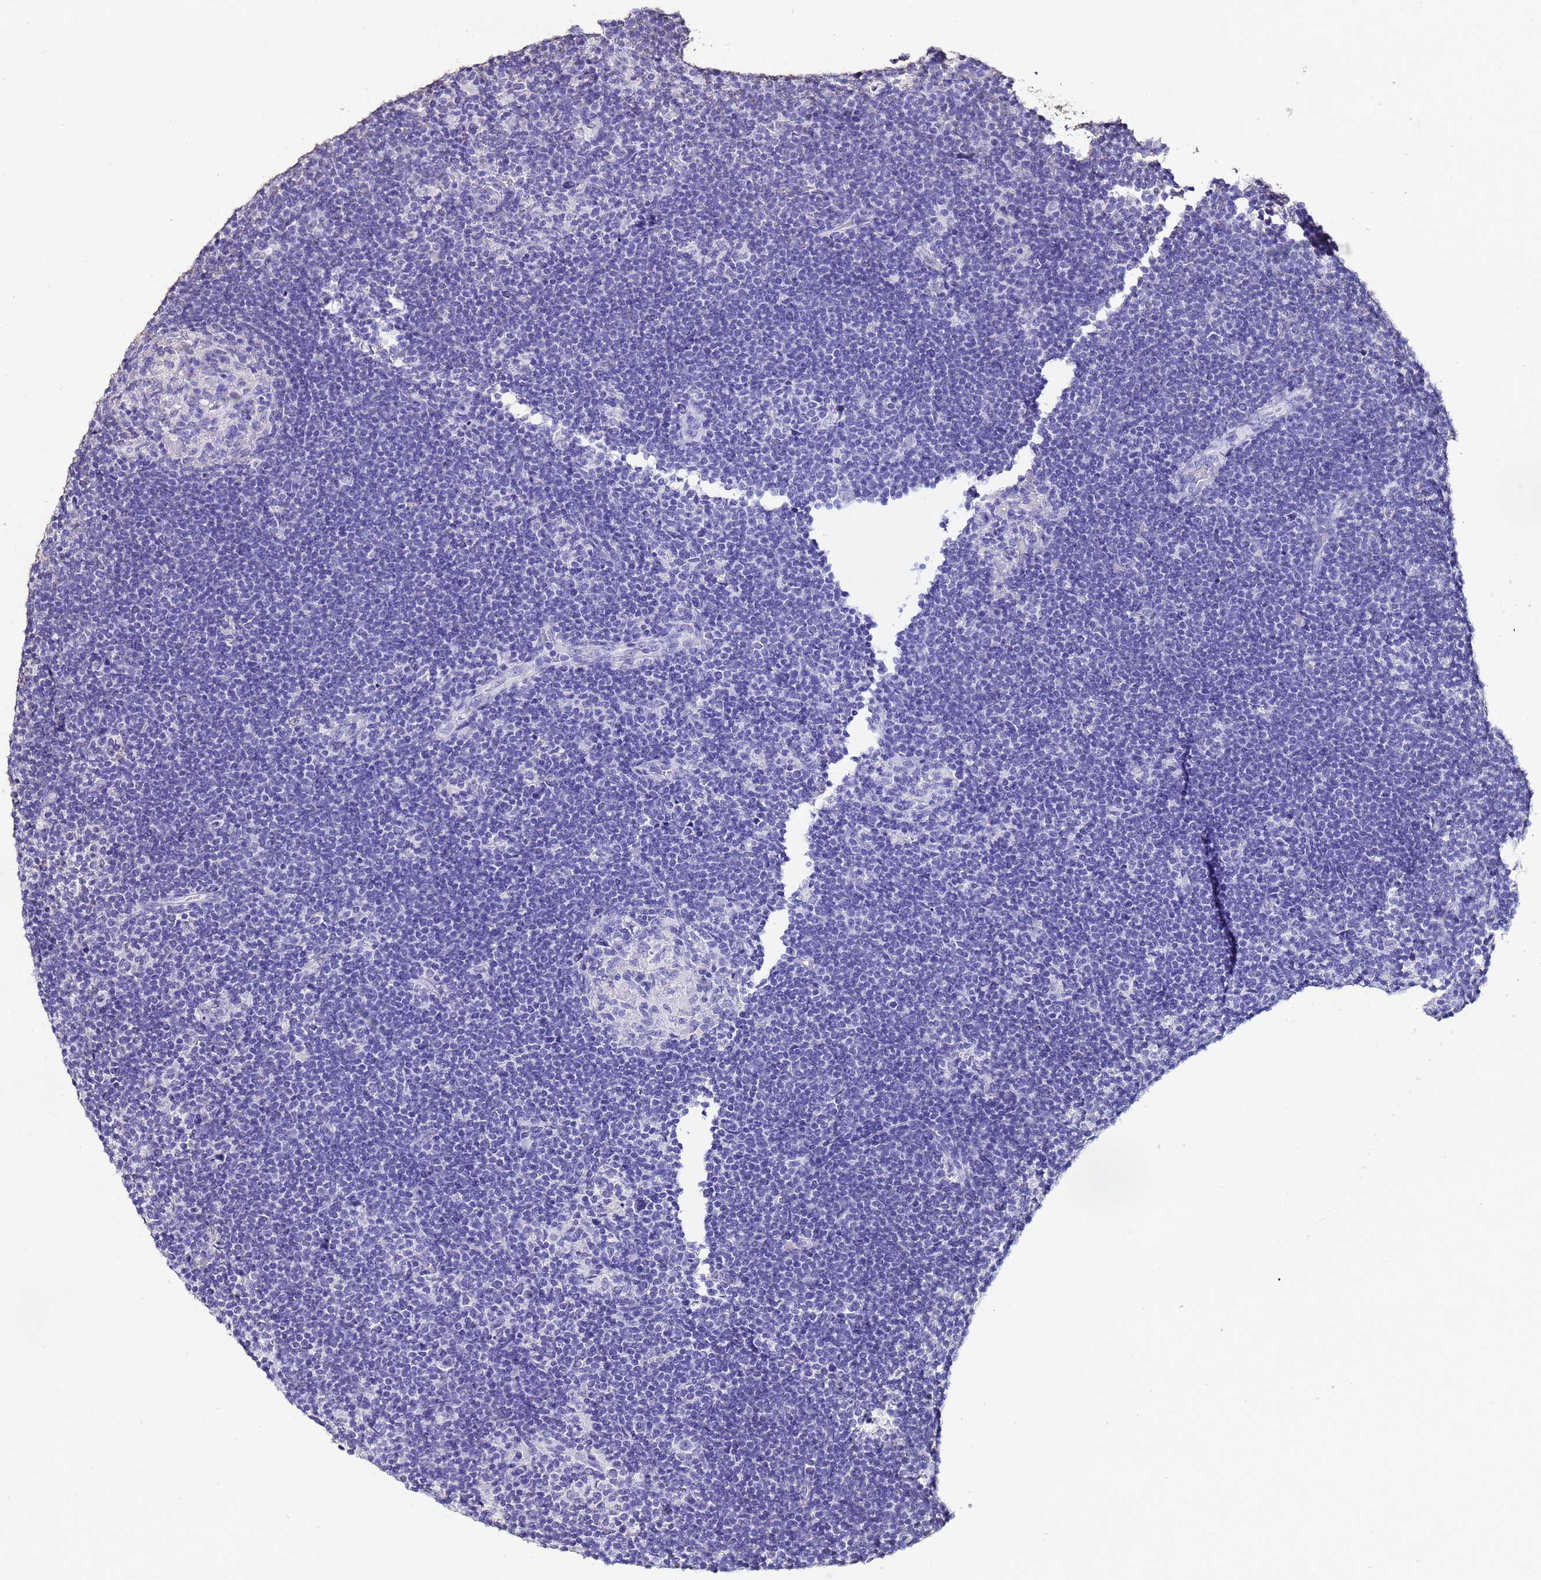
{"staining": {"intensity": "negative", "quantity": "none", "location": "none"}, "tissue": "lymphoma", "cell_type": "Tumor cells", "image_type": "cancer", "snomed": [{"axis": "morphology", "description": "Hodgkin's disease, NOS"}, {"axis": "topography", "description": "Lymph node"}], "caption": "DAB immunohistochemical staining of Hodgkin's disease displays no significant positivity in tumor cells.", "gene": "TRIP6", "patient": {"sex": "female", "age": 57}}